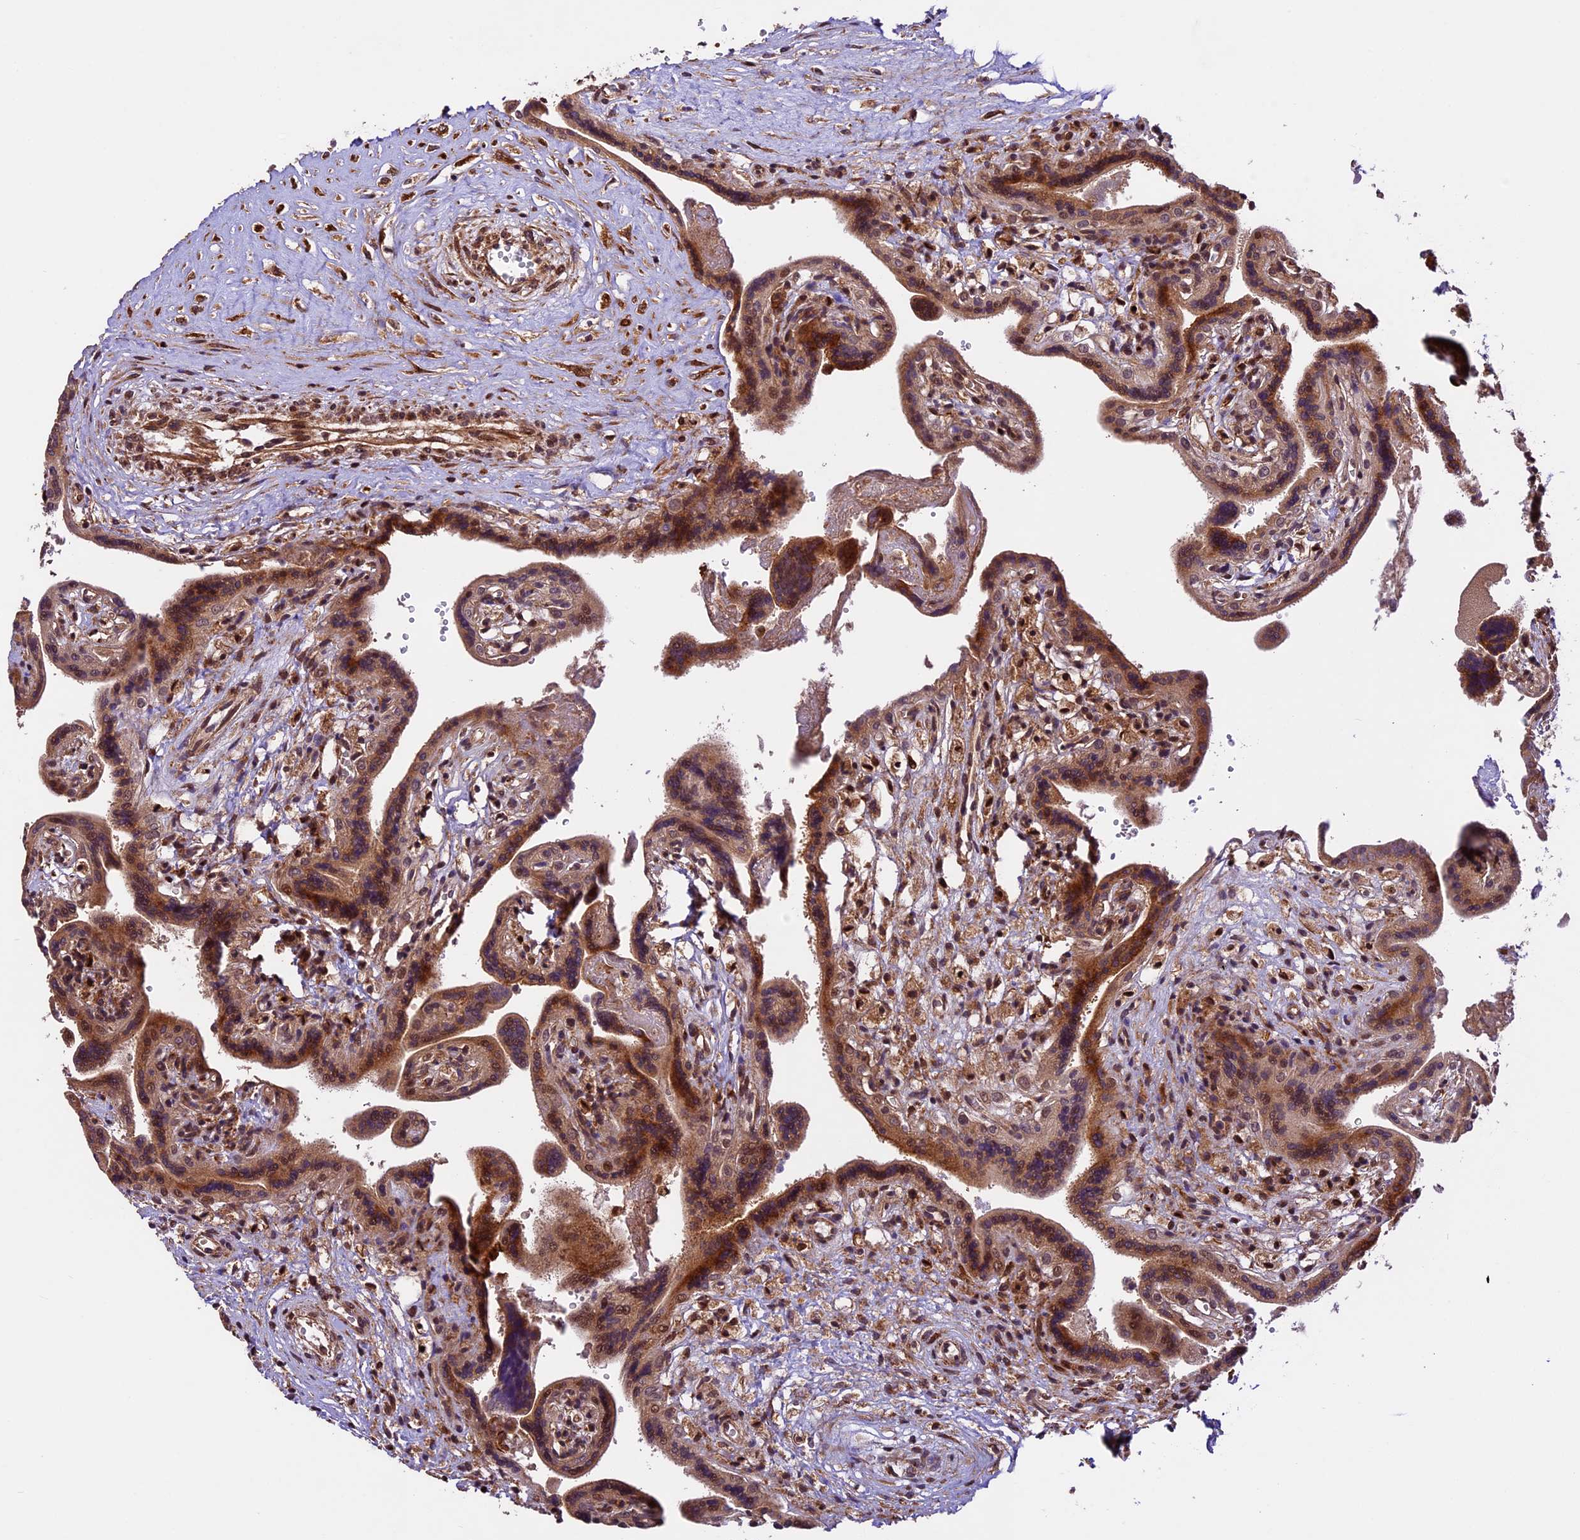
{"staining": {"intensity": "strong", "quantity": "25%-75%", "location": "cytoplasmic/membranous,nuclear"}, "tissue": "placenta", "cell_type": "Trophoblastic cells", "image_type": "normal", "snomed": [{"axis": "morphology", "description": "Normal tissue, NOS"}, {"axis": "topography", "description": "Placenta"}], "caption": "Normal placenta was stained to show a protein in brown. There is high levels of strong cytoplasmic/membranous,nuclear positivity in approximately 25%-75% of trophoblastic cells. Nuclei are stained in blue.", "gene": "DHX38", "patient": {"sex": "female", "age": 37}}